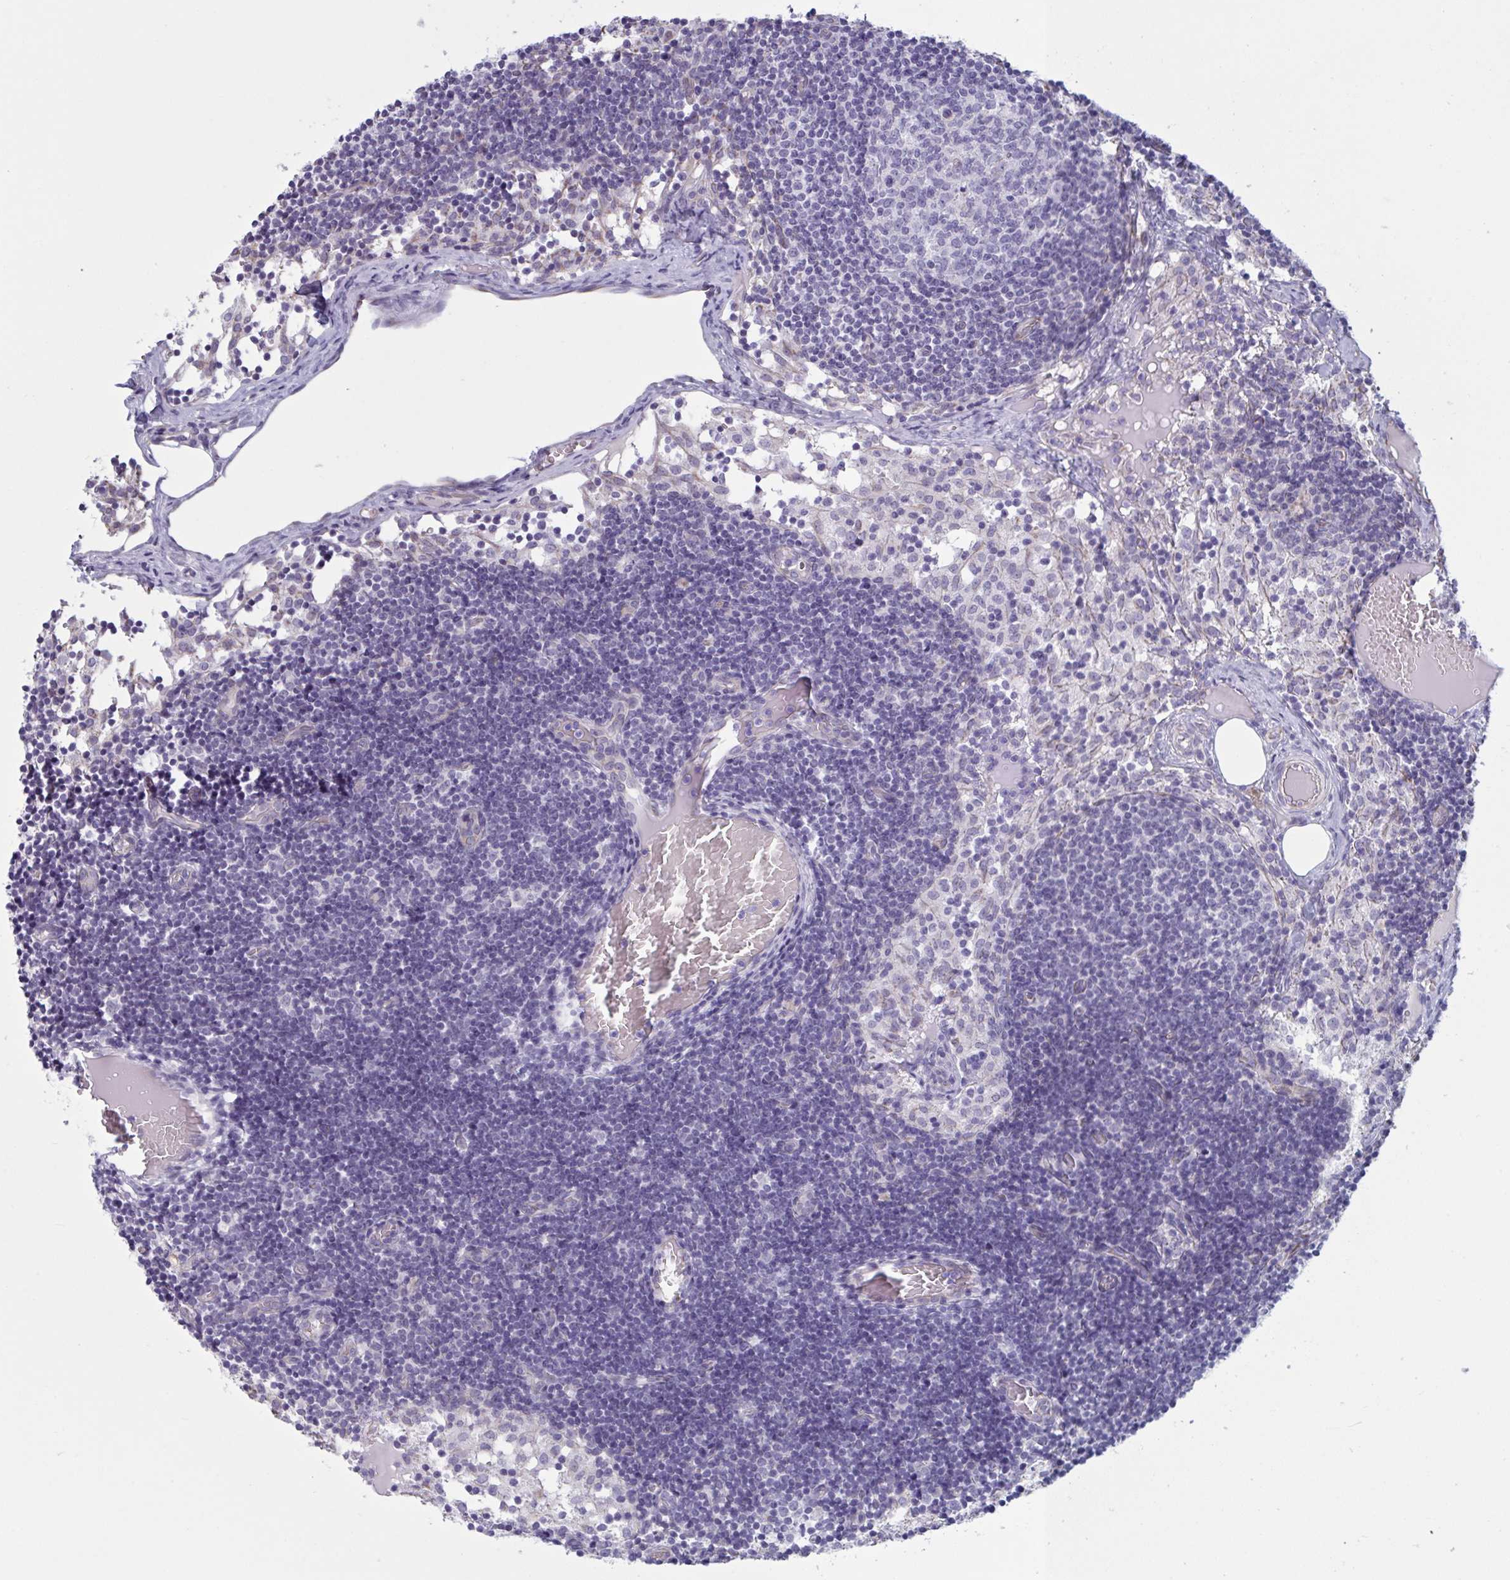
{"staining": {"intensity": "negative", "quantity": "none", "location": "none"}, "tissue": "lymph node", "cell_type": "Germinal center cells", "image_type": "normal", "snomed": [{"axis": "morphology", "description": "Normal tissue, NOS"}, {"axis": "topography", "description": "Lymph node"}], "caption": "DAB immunohistochemical staining of normal lymph node demonstrates no significant expression in germinal center cells.", "gene": "OR1L3", "patient": {"sex": "female", "age": 31}}